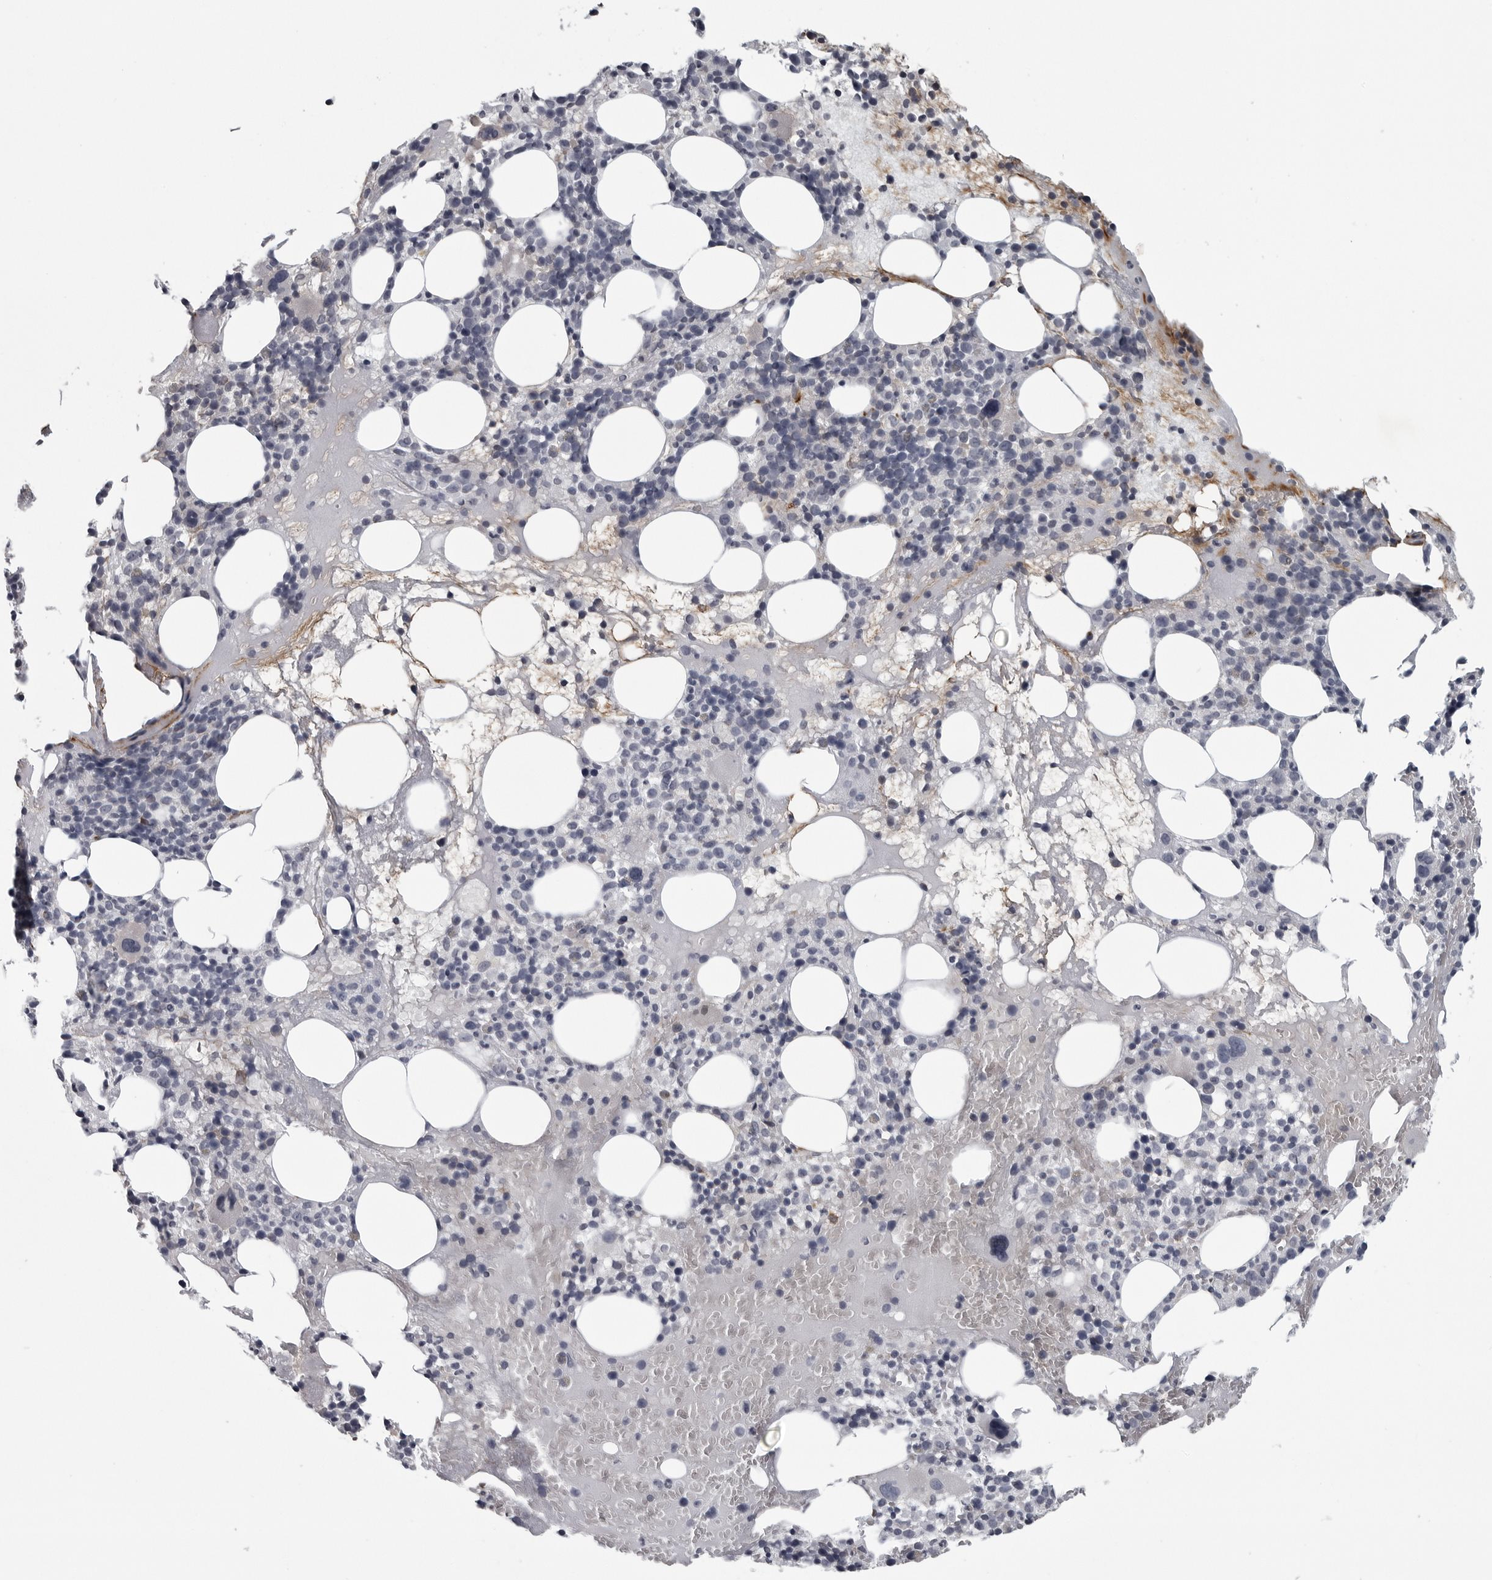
{"staining": {"intensity": "negative", "quantity": "none", "location": "none"}, "tissue": "bone marrow", "cell_type": "Hematopoietic cells", "image_type": "normal", "snomed": [{"axis": "morphology", "description": "Normal tissue, NOS"}, {"axis": "morphology", "description": "Inflammation, NOS"}, {"axis": "topography", "description": "Bone marrow"}], "caption": "Immunohistochemistry of normal bone marrow displays no staining in hematopoietic cells.", "gene": "LYSMD1", "patient": {"sex": "female", "age": 77}}